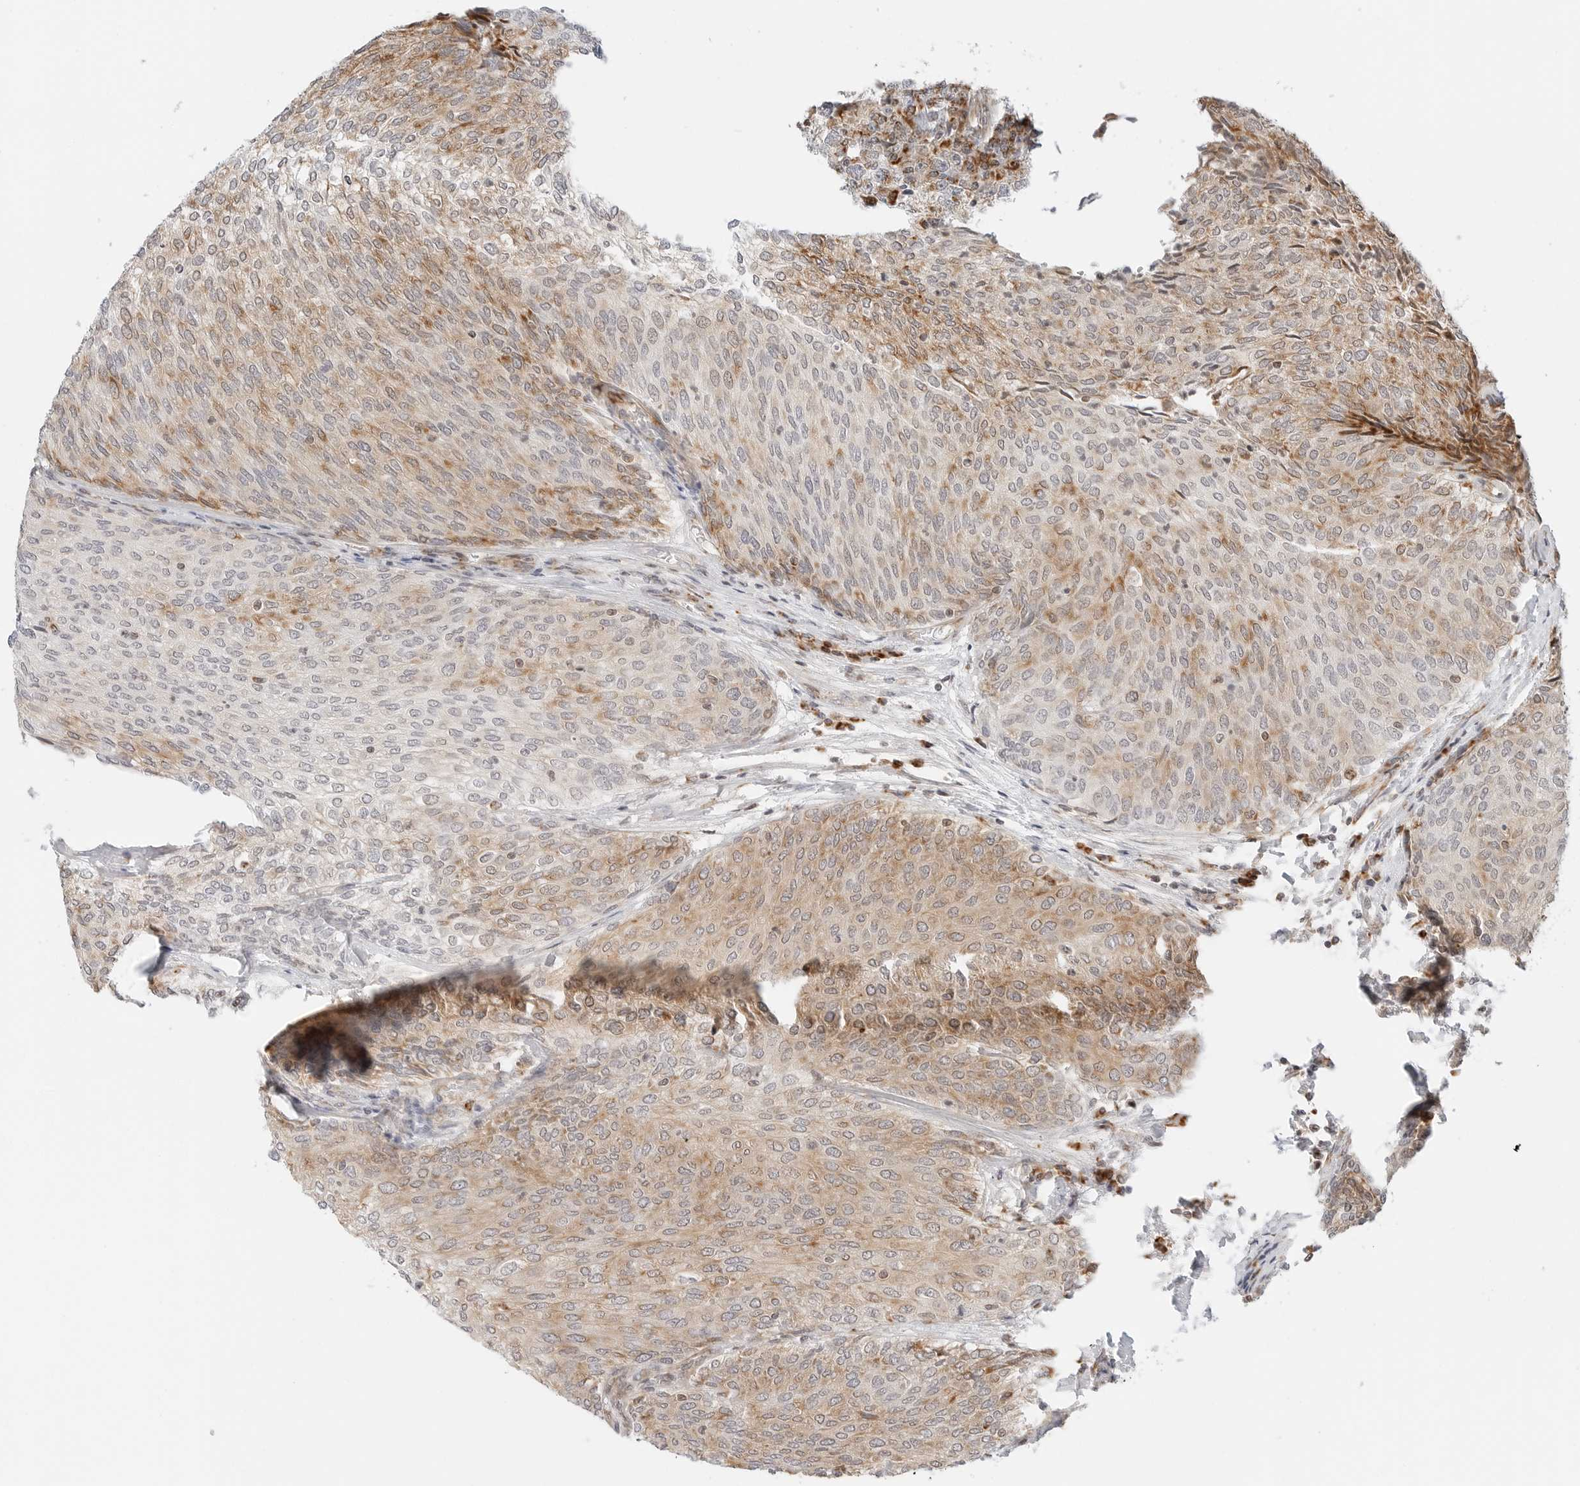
{"staining": {"intensity": "moderate", "quantity": "25%-75%", "location": "cytoplasmic/membranous"}, "tissue": "urothelial cancer", "cell_type": "Tumor cells", "image_type": "cancer", "snomed": [{"axis": "morphology", "description": "Urothelial carcinoma, Low grade"}, {"axis": "topography", "description": "Urinary bladder"}], "caption": "Urothelial carcinoma (low-grade) was stained to show a protein in brown. There is medium levels of moderate cytoplasmic/membranous expression in approximately 25%-75% of tumor cells. Using DAB (brown) and hematoxylin (blue) stains, captured at high magnification using brightfield microscopy.", "gene": "DYRK4", "patient": {"sex": "female", "age": 79}}